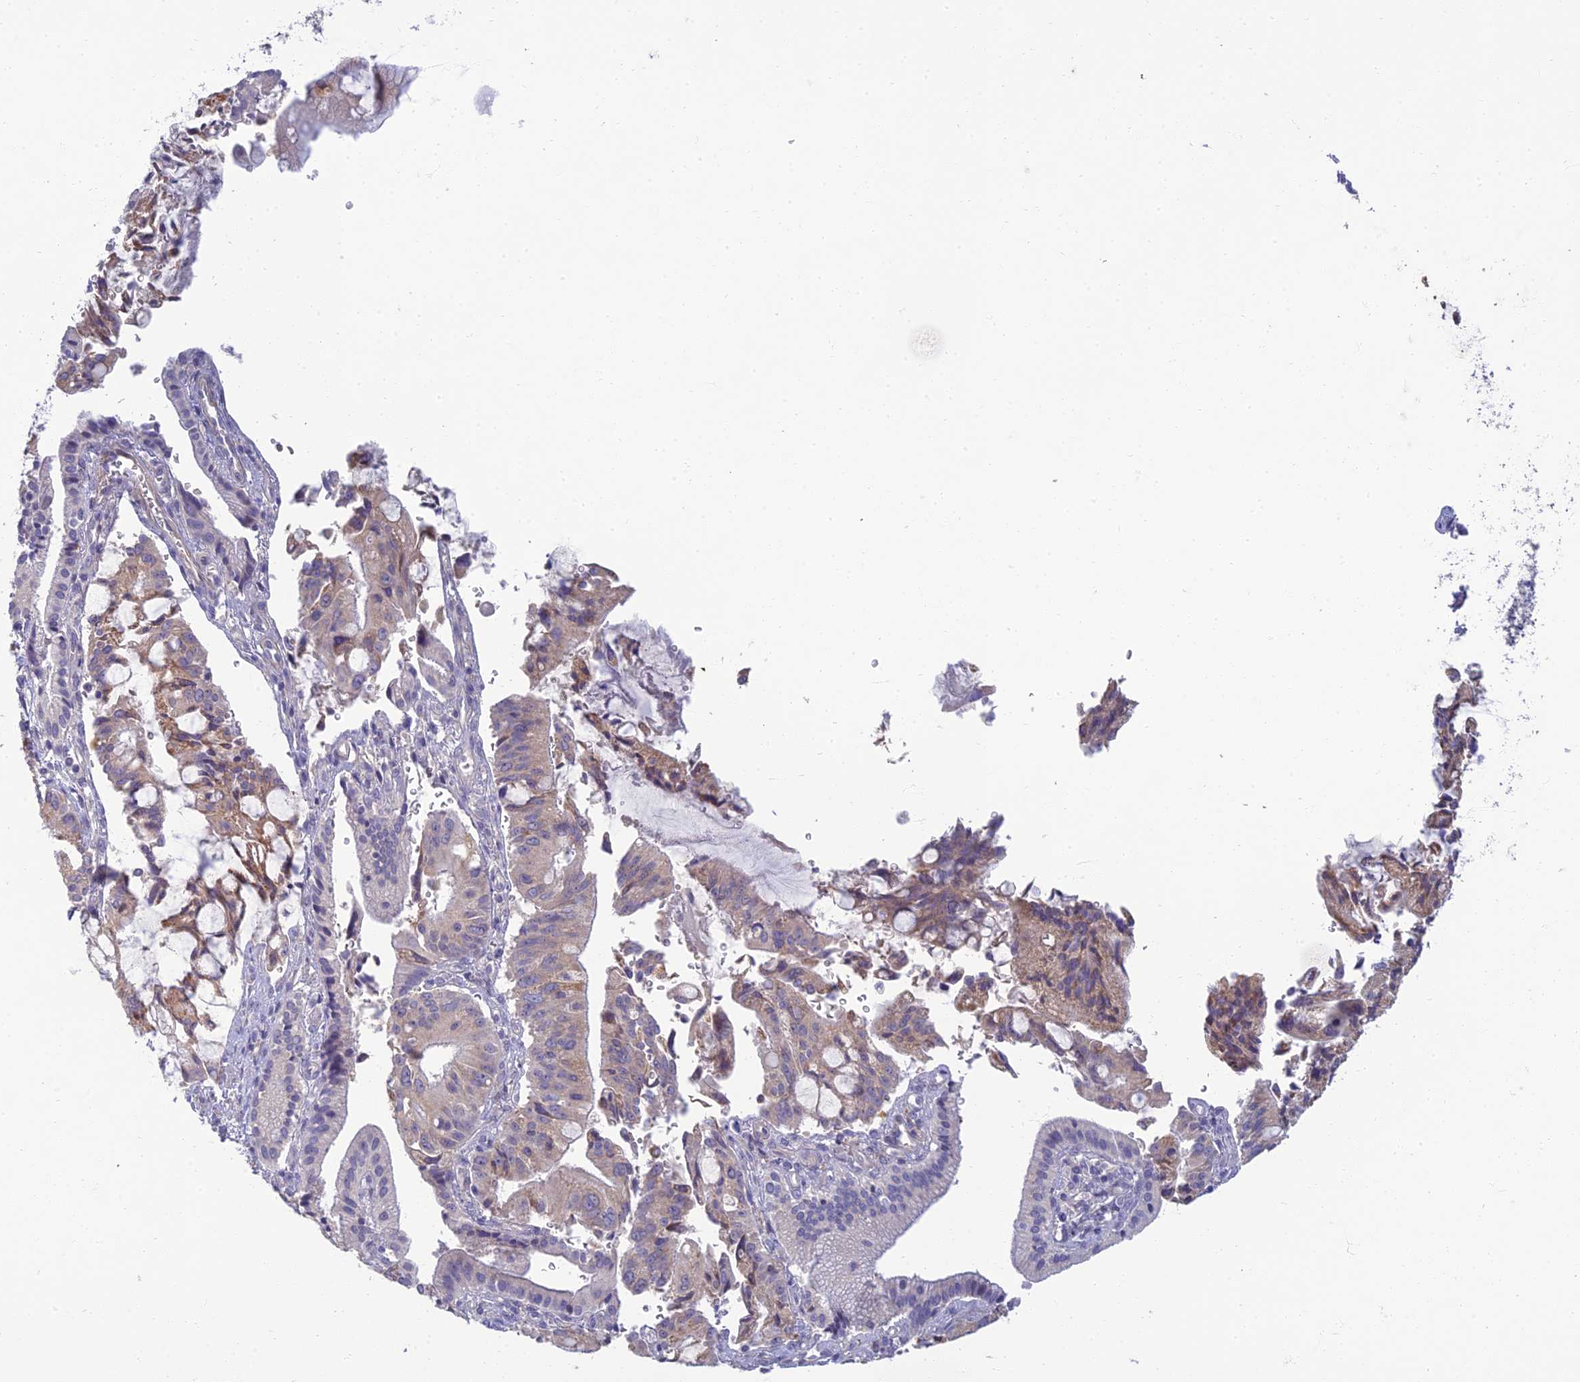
{"staining": {"intensity": "weak", "quantity": "<25%", "location": "cytoplasmic/membranous"}, "tissue": "pancreatic cancer", "cell_type": "Tumor cells", "image_type": "cancer", "snomed": [{"axis": "morphology", "description": "Adenocarcinoma, NOS"}, {"axis": "topography", "description": "Pancreas"}], "caption": "DAB immunohistochemical staining of pancreatic cancer displays no significant staining in tumor cells. The staining is performed using DAB (3,3'-diaminobenzidine) brown chromogen with nuclei counter-stained in using hematoxylin.", "gene": "NEURL1", "patient": {"sex": "male", "age": 68}}